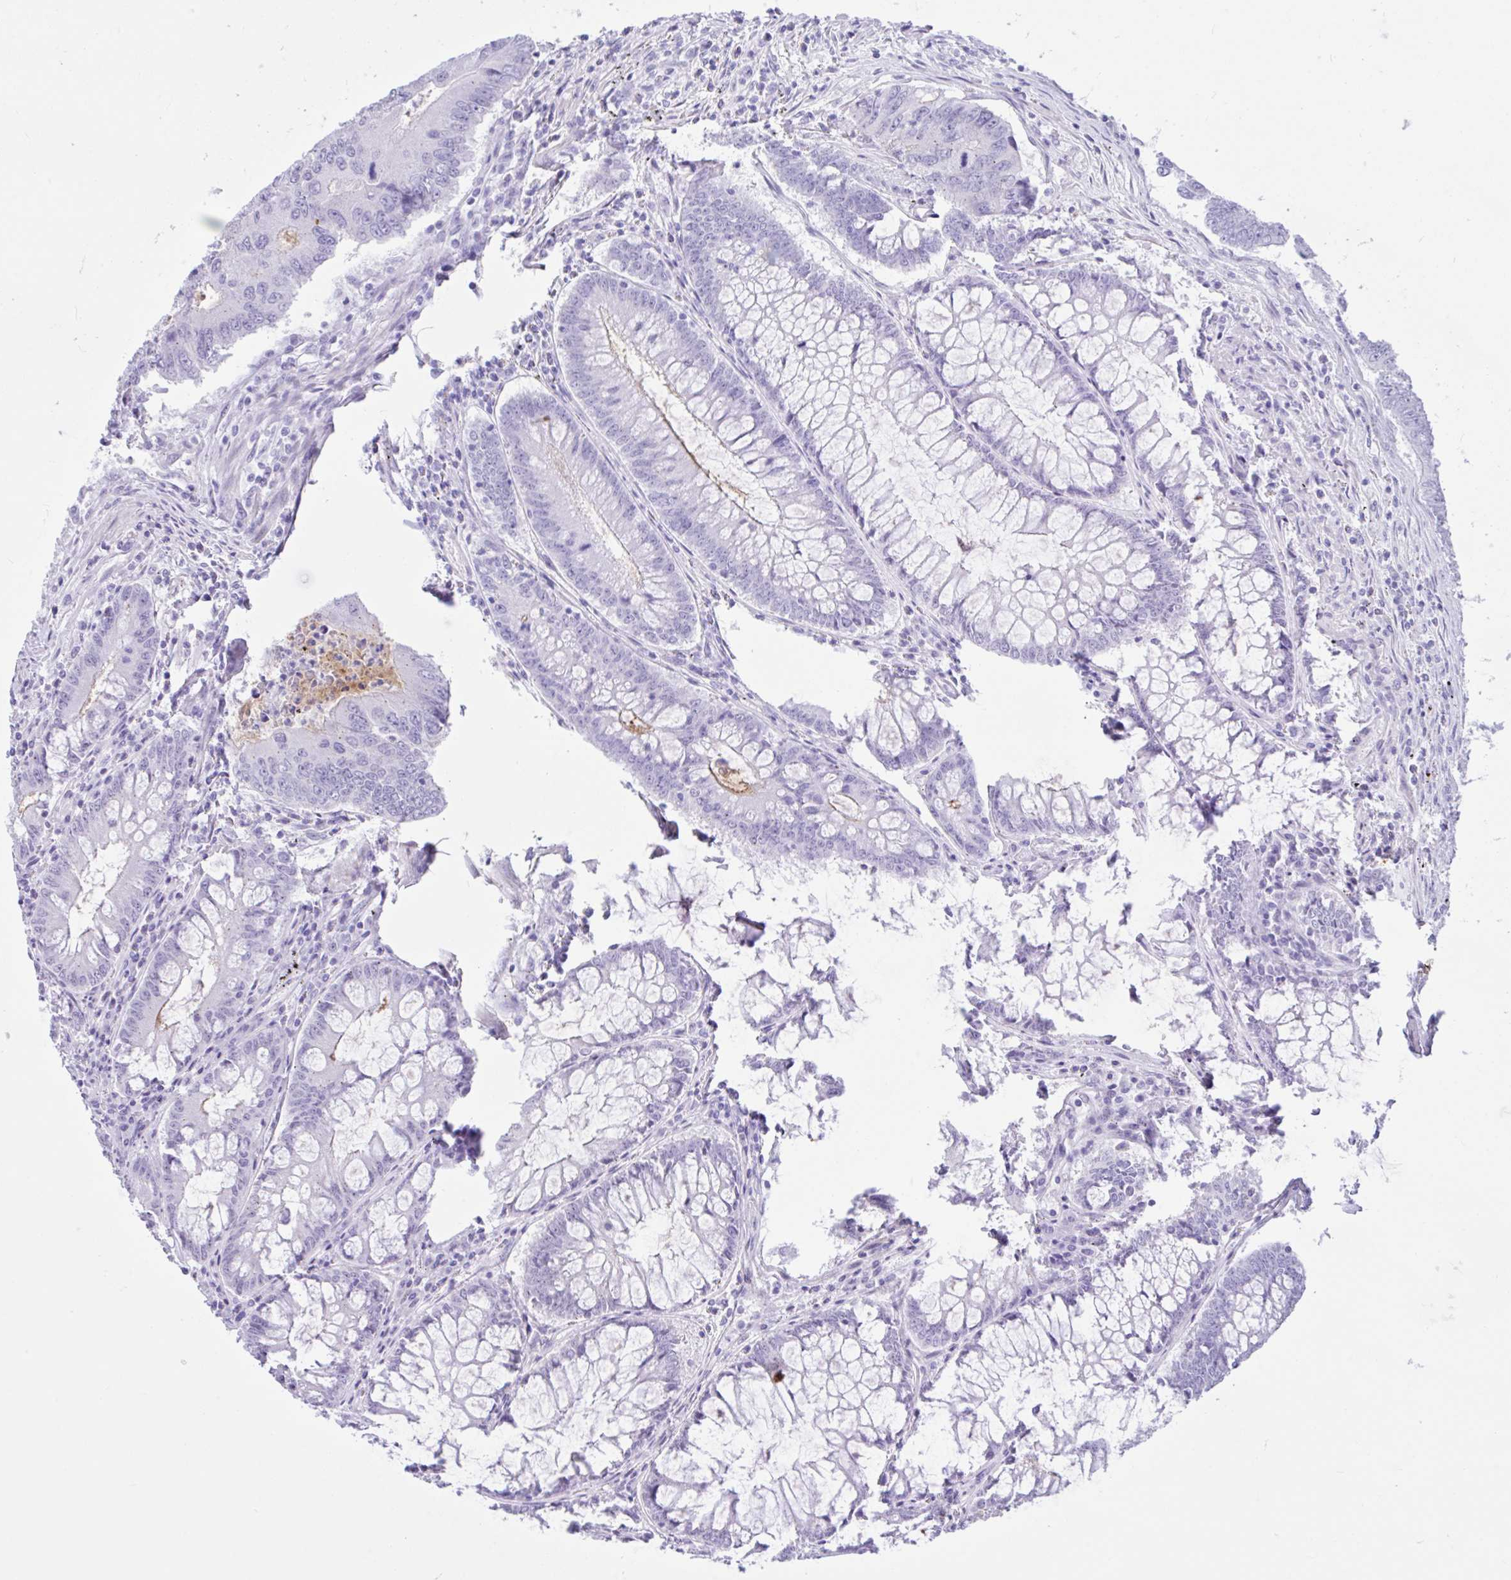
{"staining": {"intensity": "negative", "quantity": "none", "location": "none"}, "tissue": "colorectal cancer", "cell_type": "Tumor cells", "image_type": "cancer", "snomed": [{"axis": "morphology", "description": "Adenocarcinoma, NOS"}, {"axis": "topography", "description": "Colon"}], "caption": "Immunohistochemistry (IHC) of adenocarcinoma (colorectal) exhibits no expression in tumor cells.", "gene": "REEP1", "patient": {"sex": "male", "age": 53}}